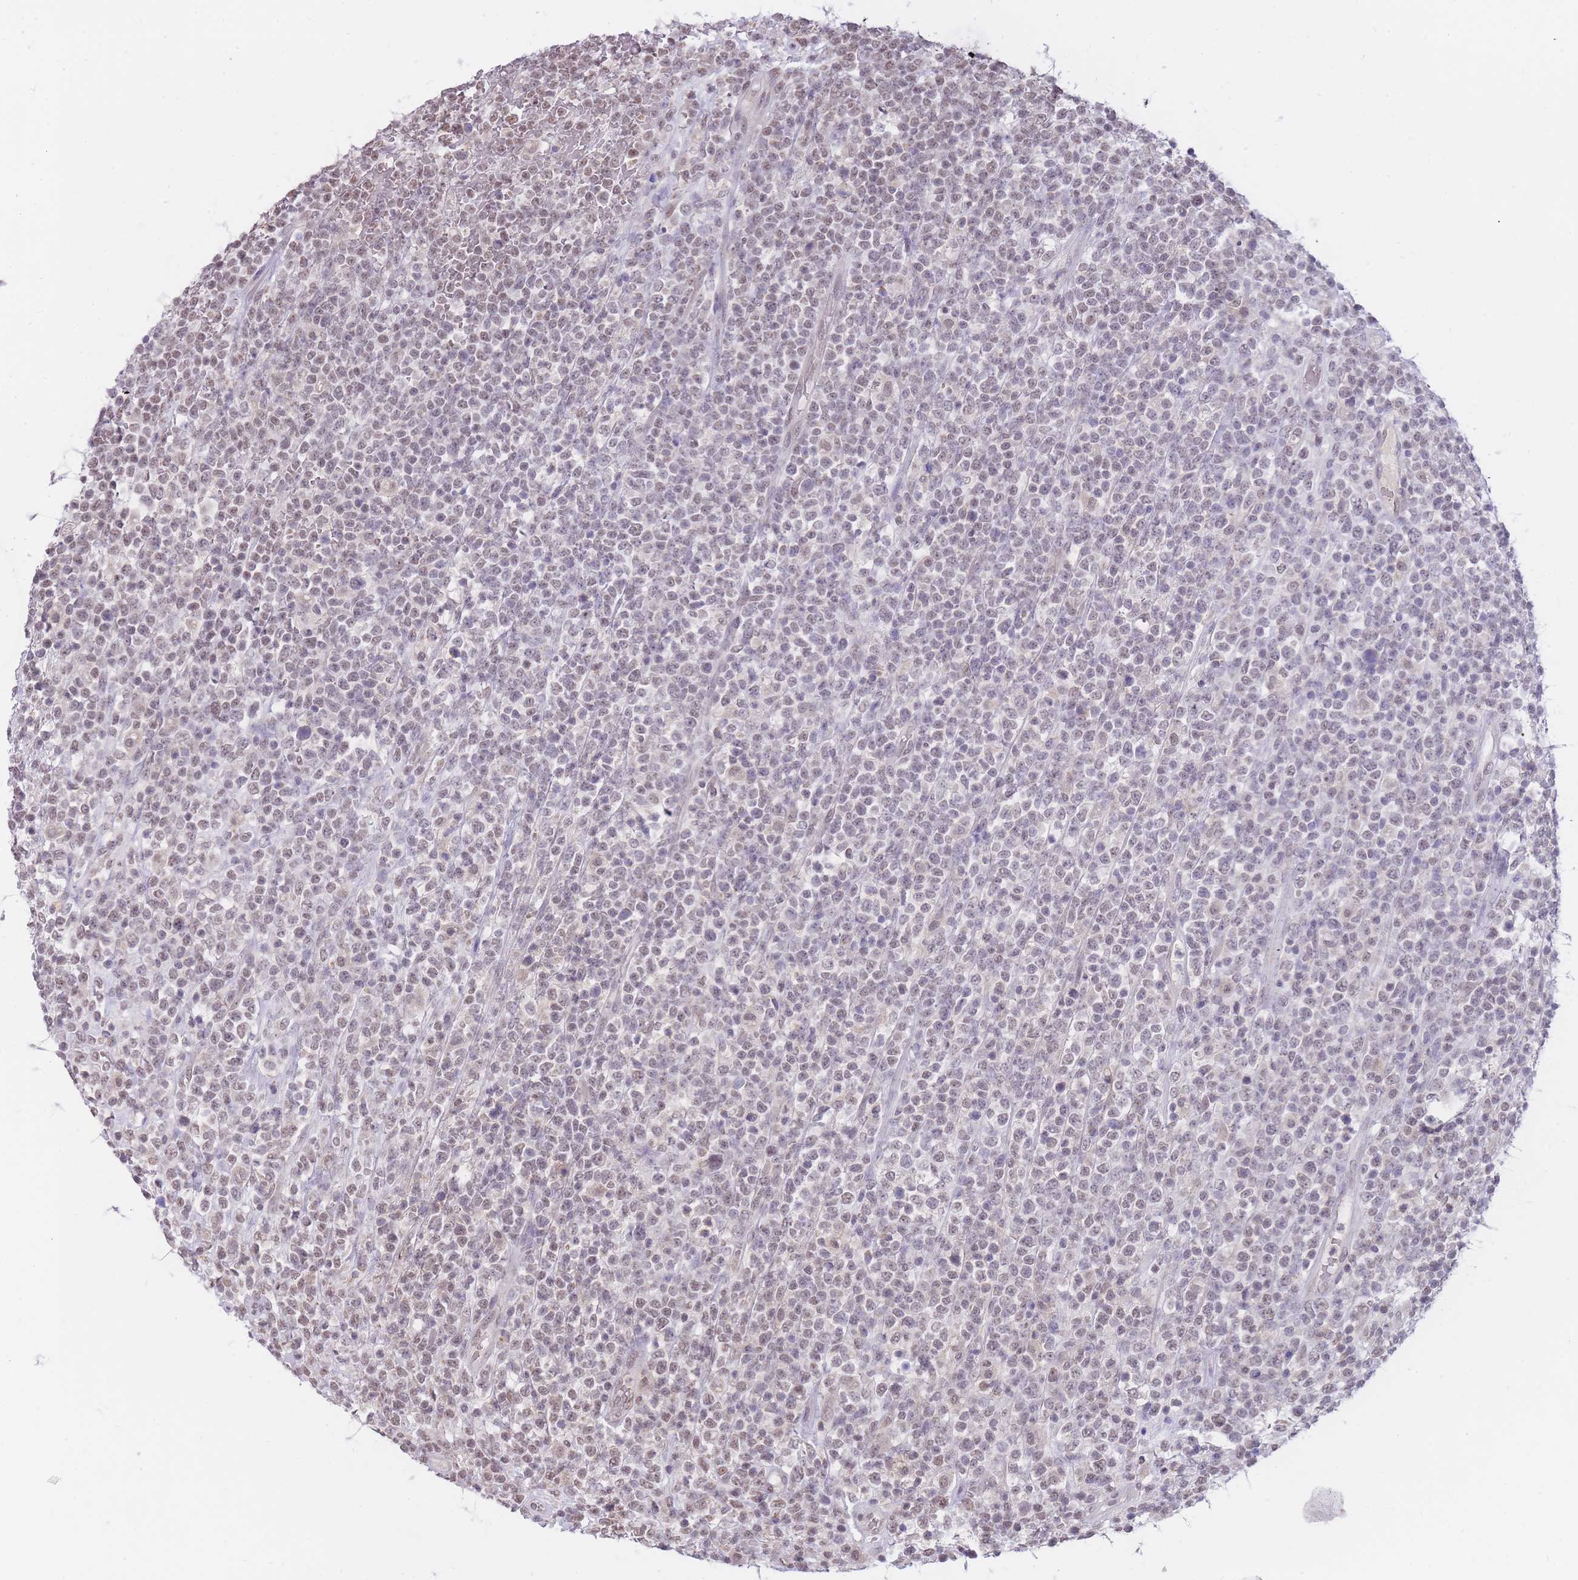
{"staining": {"intensity": "weak", "quantity": ">75%", "location": "nuclear"}, "tissue": "lymphoma", "cell_type": "Tumor cells", "image_type": "cancer", "snomed": [{"axis": "morphology", "description": "Malignant lymphoma, non-Hodgkin's type, High grade"}, {"axis": "topography", "description": "Colon"}], "caption": "Immunohistochemical staining of human malignant lymphoma, non-Hodgkin's type (high-grade) shows low levels of weak nuclear expression in approximately >75% of tumor cells. (DAB (3,3'-diaminobenzidine) IHC, brown staining for protein, blue staining for nuclei).", "gene": "GOLGA6L25", "patient": {"sex": "female", "age": 53}}